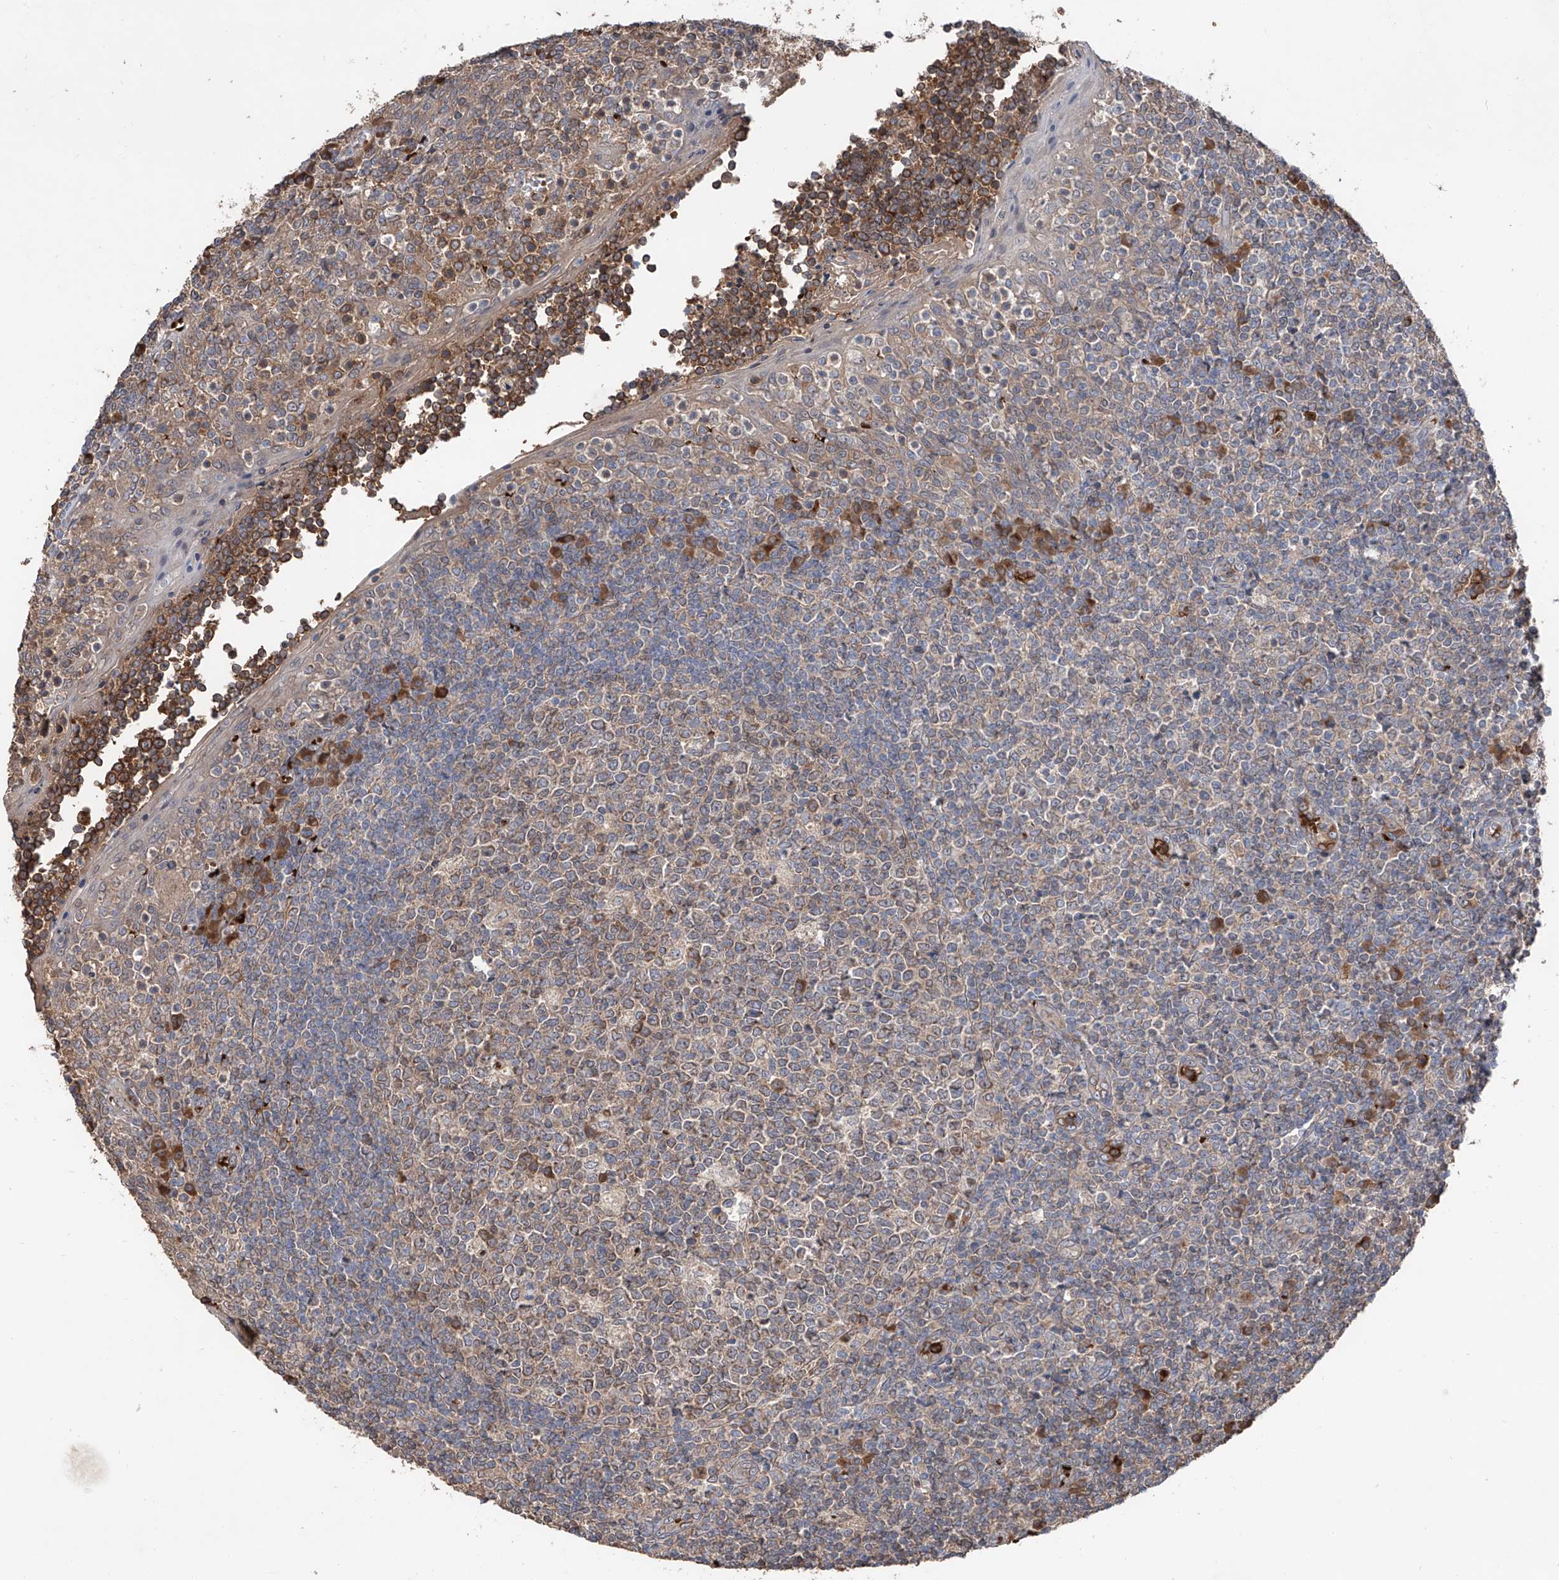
{"staining": {"intensity": "moderate", "quantity": "<25%", "location": "cytoplasmic/membranous"}, "tissue": "tonsil", "cell_type": "Germinal center cells", "image_type": "normal", "snomed": [{"axis": "morphology", "description": "Normal tissue, NOS"}, {"axis": "topography", "description": "Tonsil"}], "caption": "DAB (3,3'-diaminobenzidine) immunohistochemical staining of normal tonsil exhibits moderate cytoplasmic/membranous protein positivity in about <25% of germinal center cells.", "gene": "EDN1", "patient": {"sex": "female", "age": 19}}